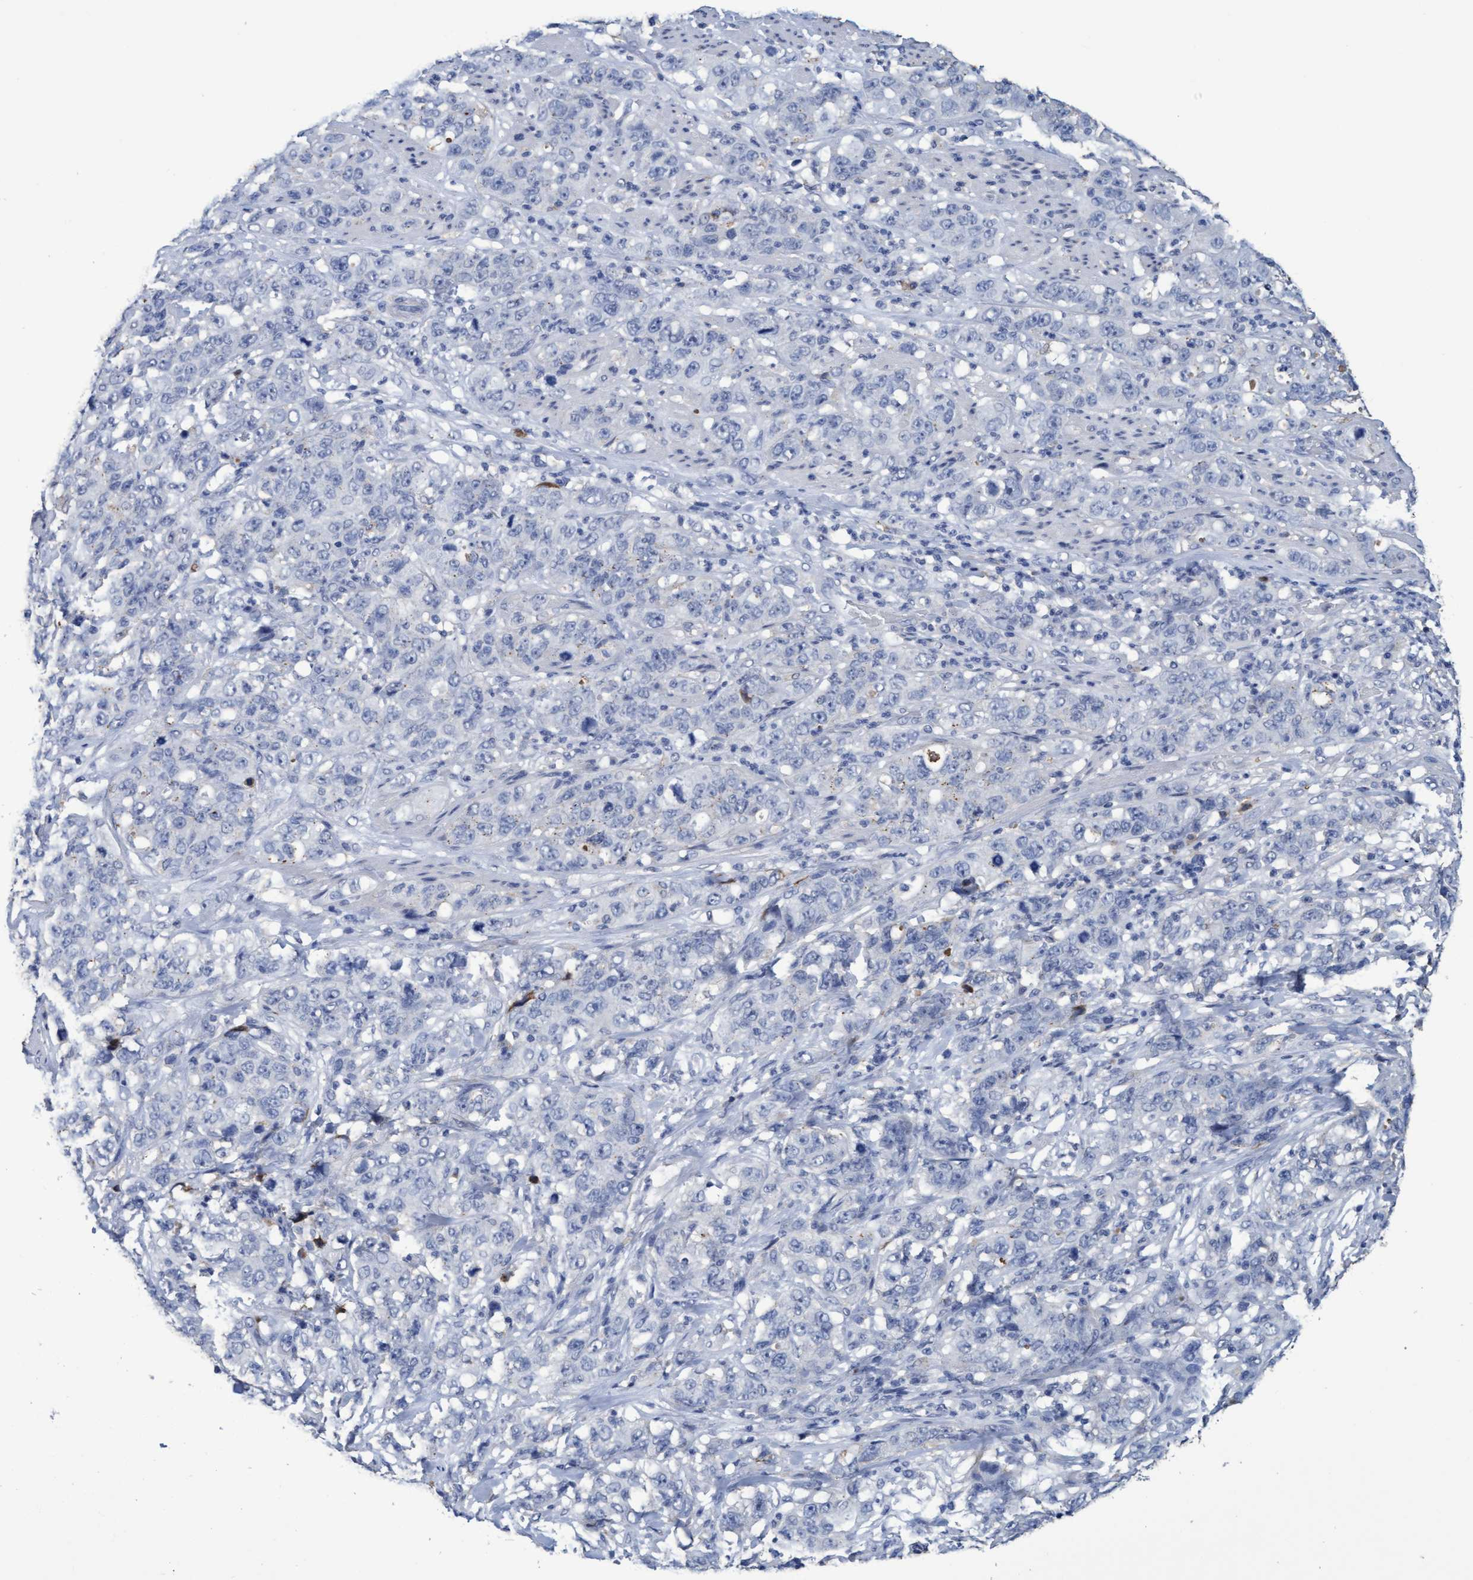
{"staining": {"intensity": "negative", "quantity": "none", "location": "none"}, "tissue": "stomach cancer", "cell_type": "Tumor cells", "image_type": "cancer", "snomed": [{"axis": "morphology", "description": "Adenocarcinoma, NOS"}, {"axis": "topography", "description": "Stomach"}], "caption": "The micrograph shows no significant expression in tumor cells of stomach adenocarcinoma.", "gene": "GPR39", "patient": {"sex": "male", "age": 48}}